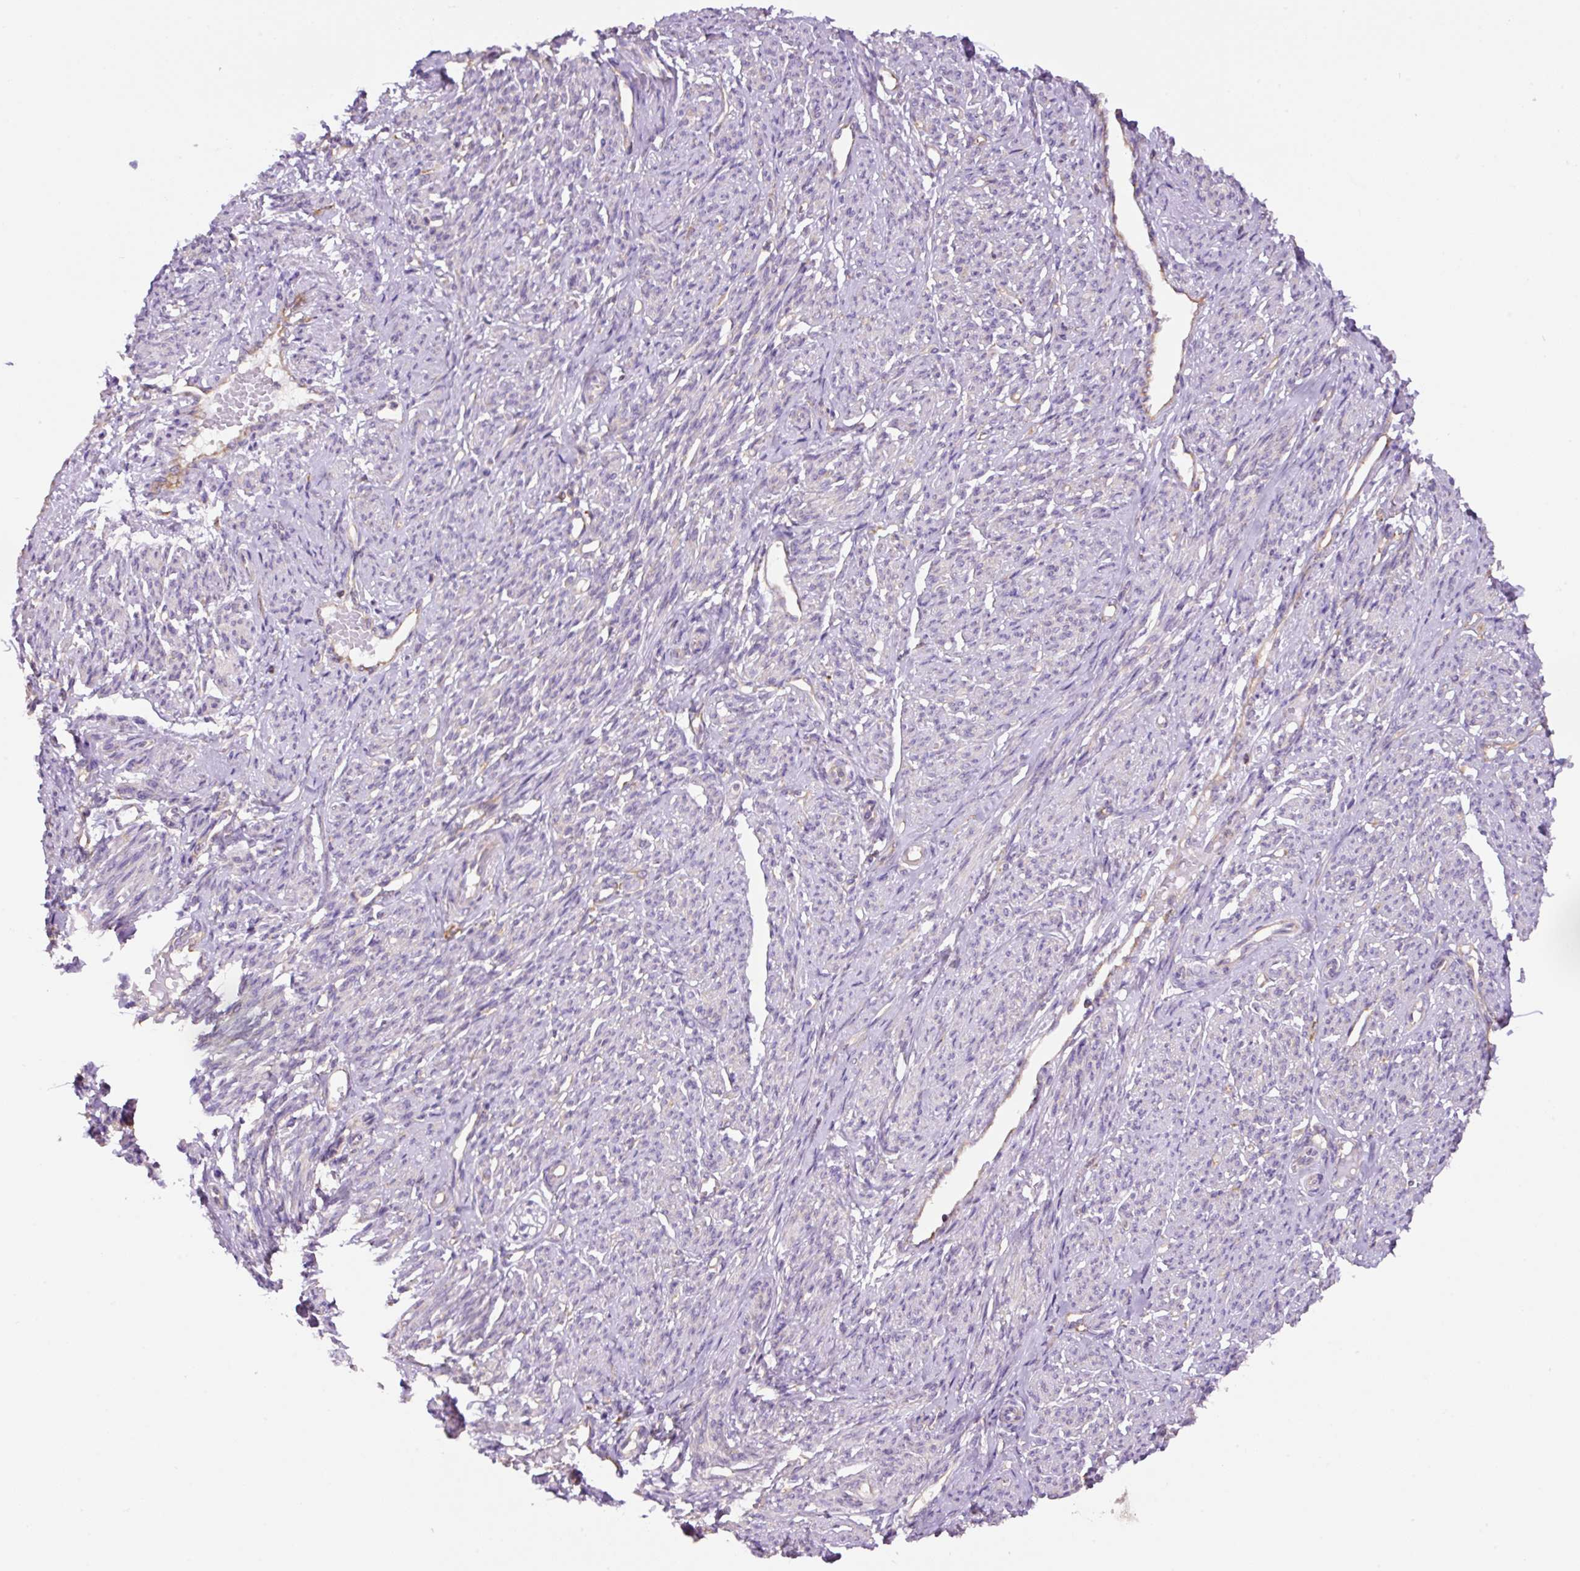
{"staining": {"intensity": "negative", "quantity": "none", "location": "none"}, "tissue": "smooth muscle", "cell_type": "Smooth muscle cells", "image_type": "normal", "snomed": [{"axis": "morphology", "description": "Normal tissue, NOS"}, {"axis": "topography", "description": "Smooth muscle"}], "caption": "Unremarkable smooth muscle was stained to show a protein in brown. There is no significant staining in smooth muscle cells. (DAB (3,3'-diaminobenzidine) immunohistochemistry, high magnification).", "gene": "RPS23", "patient": {"sex": "female", "age": 65}}